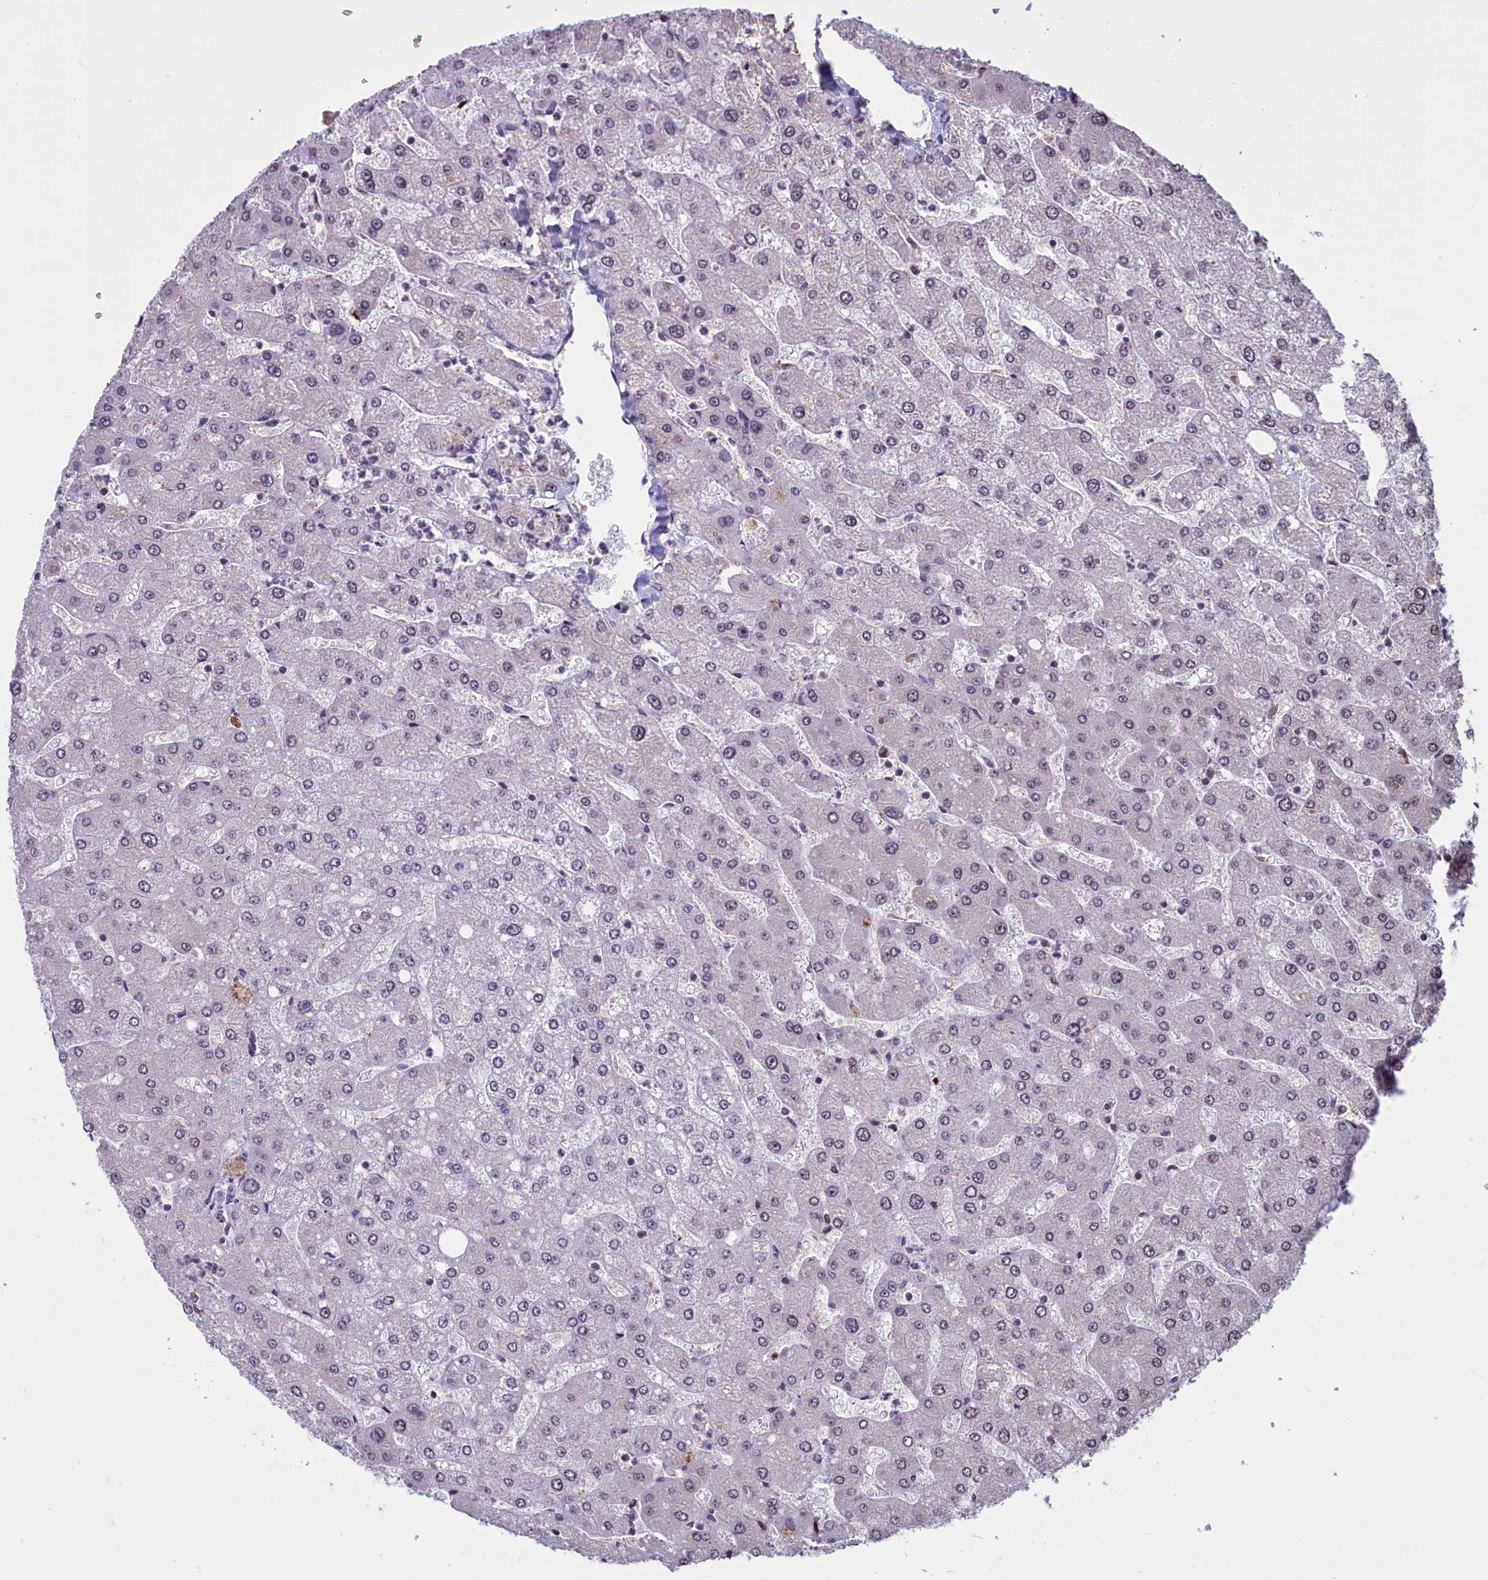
{"staining": {"intensity": "negative", "quantity": "none", "location": "none"}, "tissue": "liver", "cell_type": "Cholangiocytes", "image_type": "normal", "snomed": [{"axis": "morphology", "description": "Normal tissue, NOS"}, {"axis": "topography", "description": "Liver"}], "caption": "Immunohistochemistry (IHC) of benign liver displays no expression in cholangiocytes. (Brightfield microscopy of DAB IHC at high magnification).", "gene": "SHFL", "patient": {"sex": "male", "age": 55}}